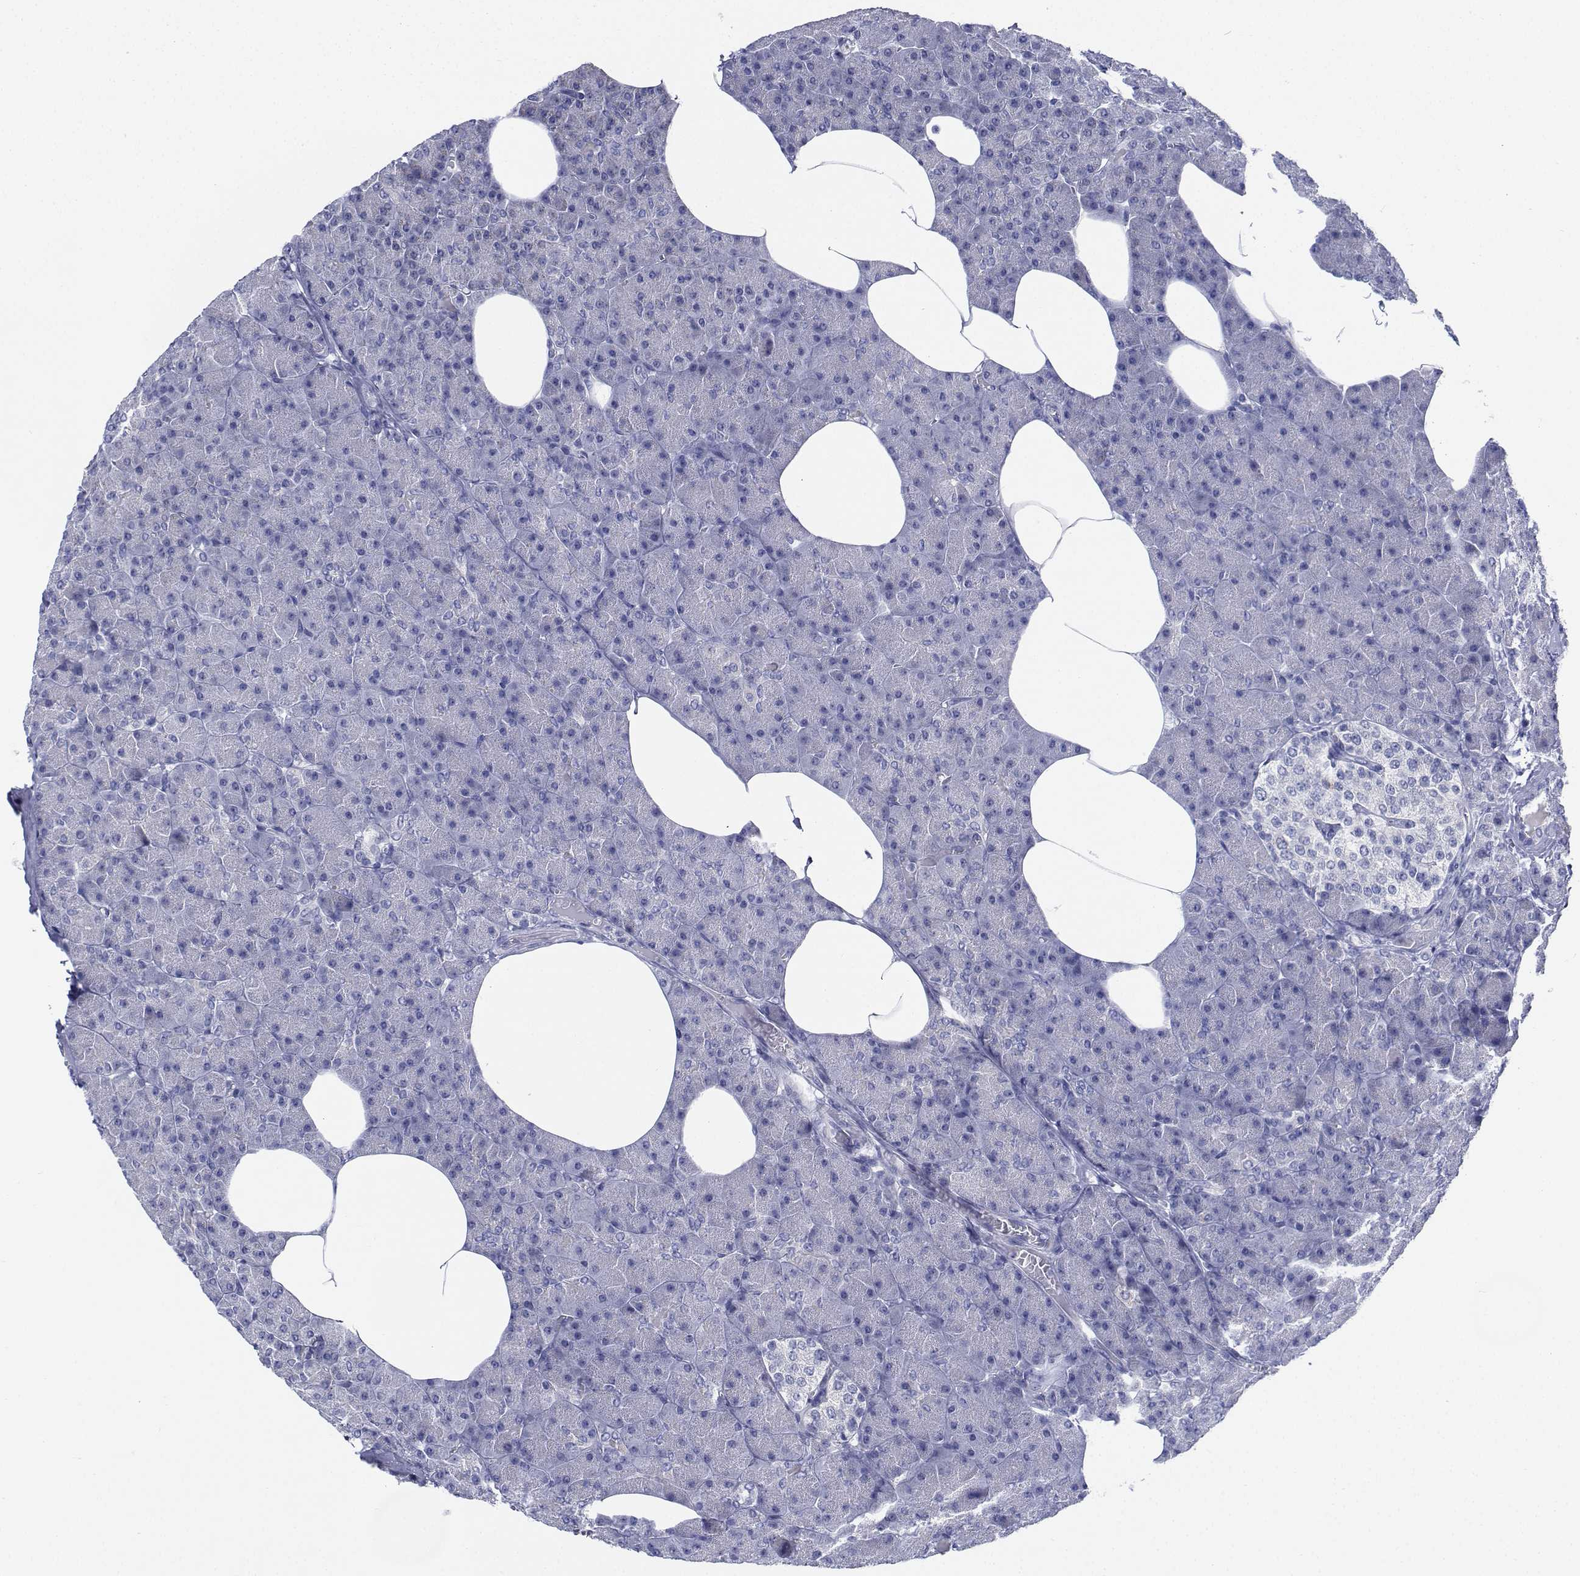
{"staining": {"intensity": "negative", "quantity": "none", "location": "none"}, "tissue": "pancreas", "cell_type": "Exocrine glandular cells", "image_type": "normal", "snomed": [{"axis": "morphology", "description": "Normal tissue, NOS"}, {"axis": "topography", "description": "Pancreas"}], "caption": "IHC of benign human pancreas displays no staining in exocrine glandular cells. (DAB (3,3'-diaminobenzidine) immunohistochemistry visualized using brightfield microscopy, high magnification).", "gene": "CDHR3", "patient": {"sex": "female", "age": 45}}